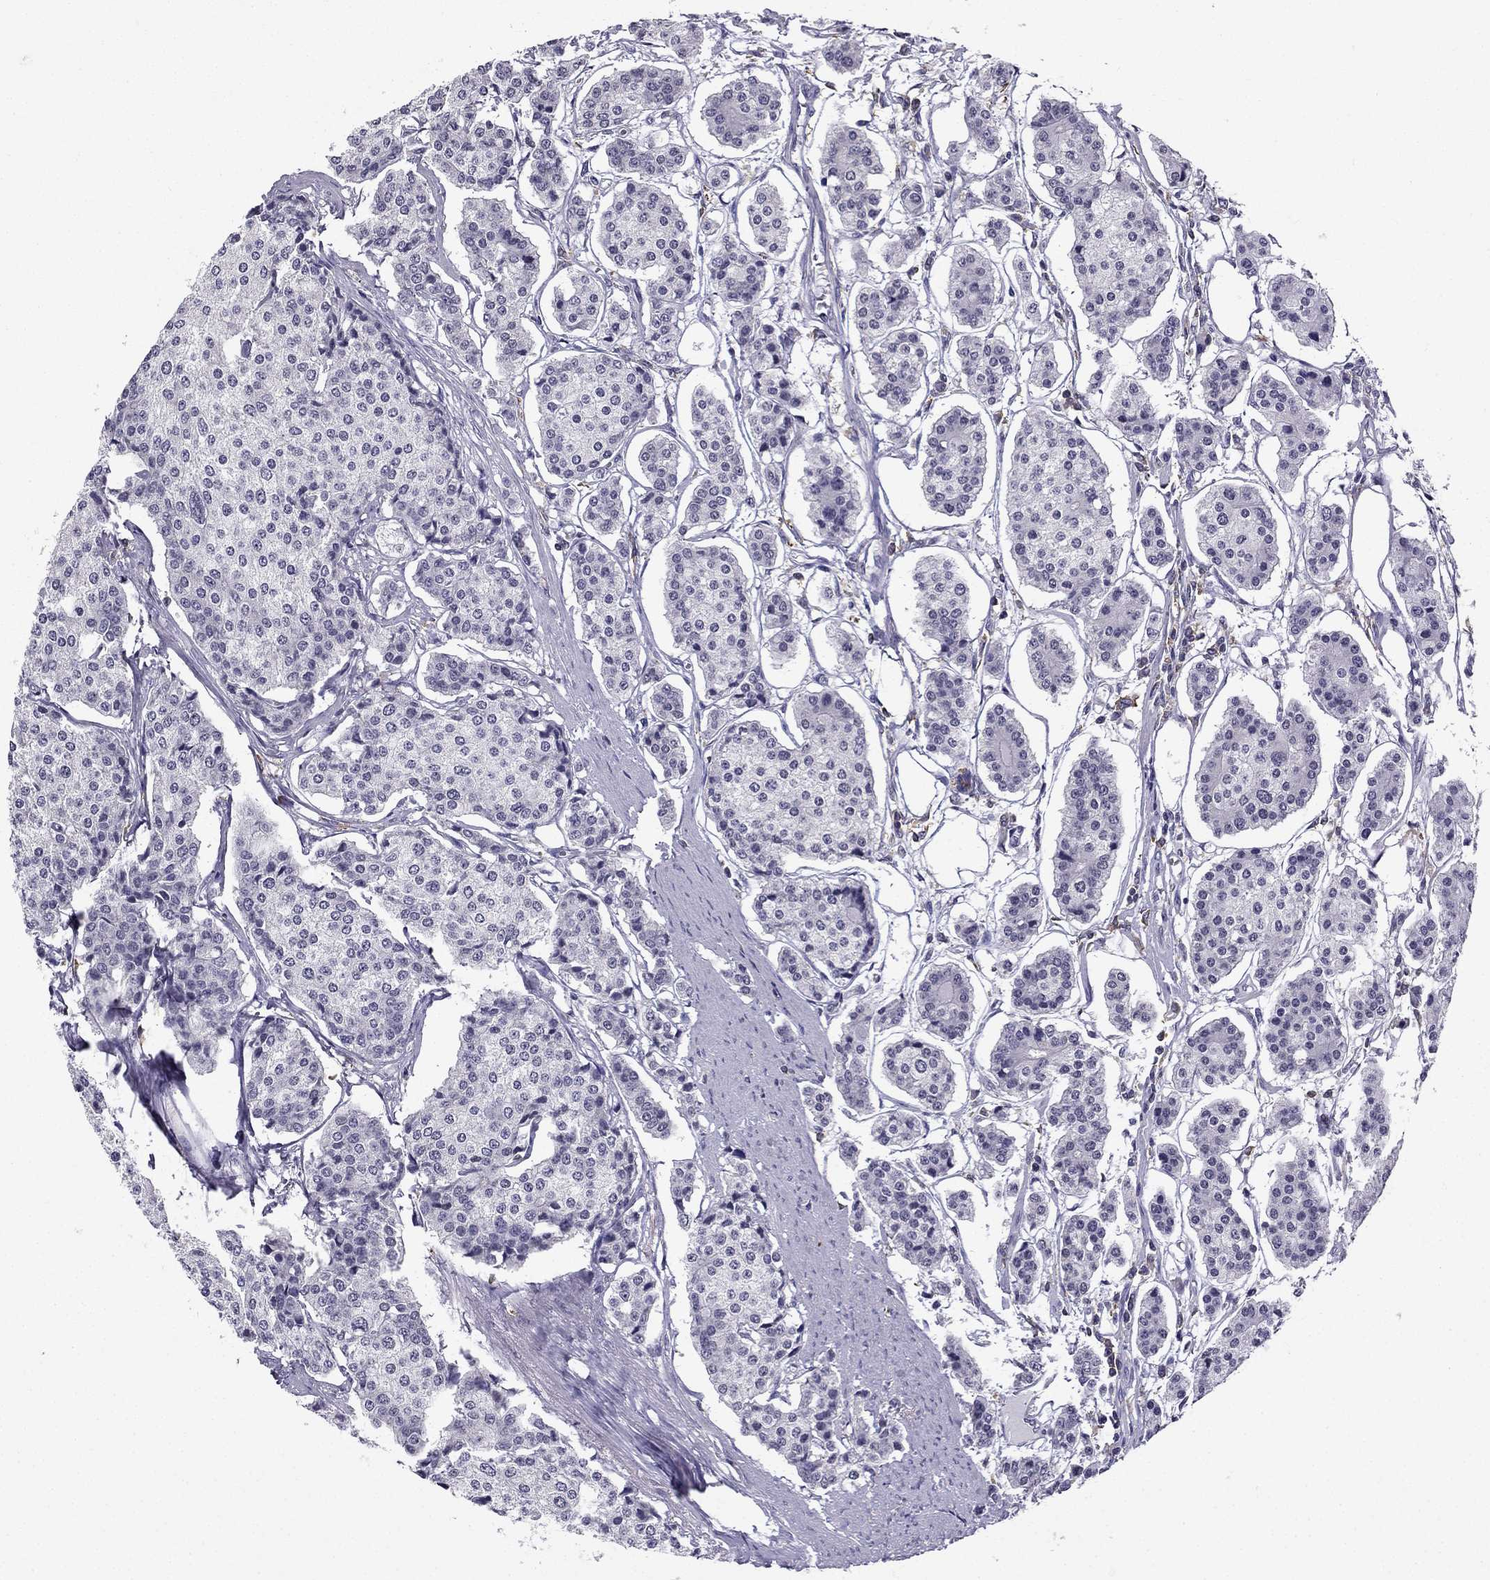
{"staining": {"intensity": "negative", "quantity": "none", "location": "none"}, "tissue": "carcinoid", "cell_type": "Tumor cells", "image_type": "cancer", "snomed": [{"axis": "morphology", "description": "Carcinoid, malignant, NOS"}, {"axis": "topography", "description": "Small intestine"}], "caption": "The image reveals no staining of tumor cells in carcinoid.", "gene": "CCK", "patient": {"sex": "female", "age": 65}}